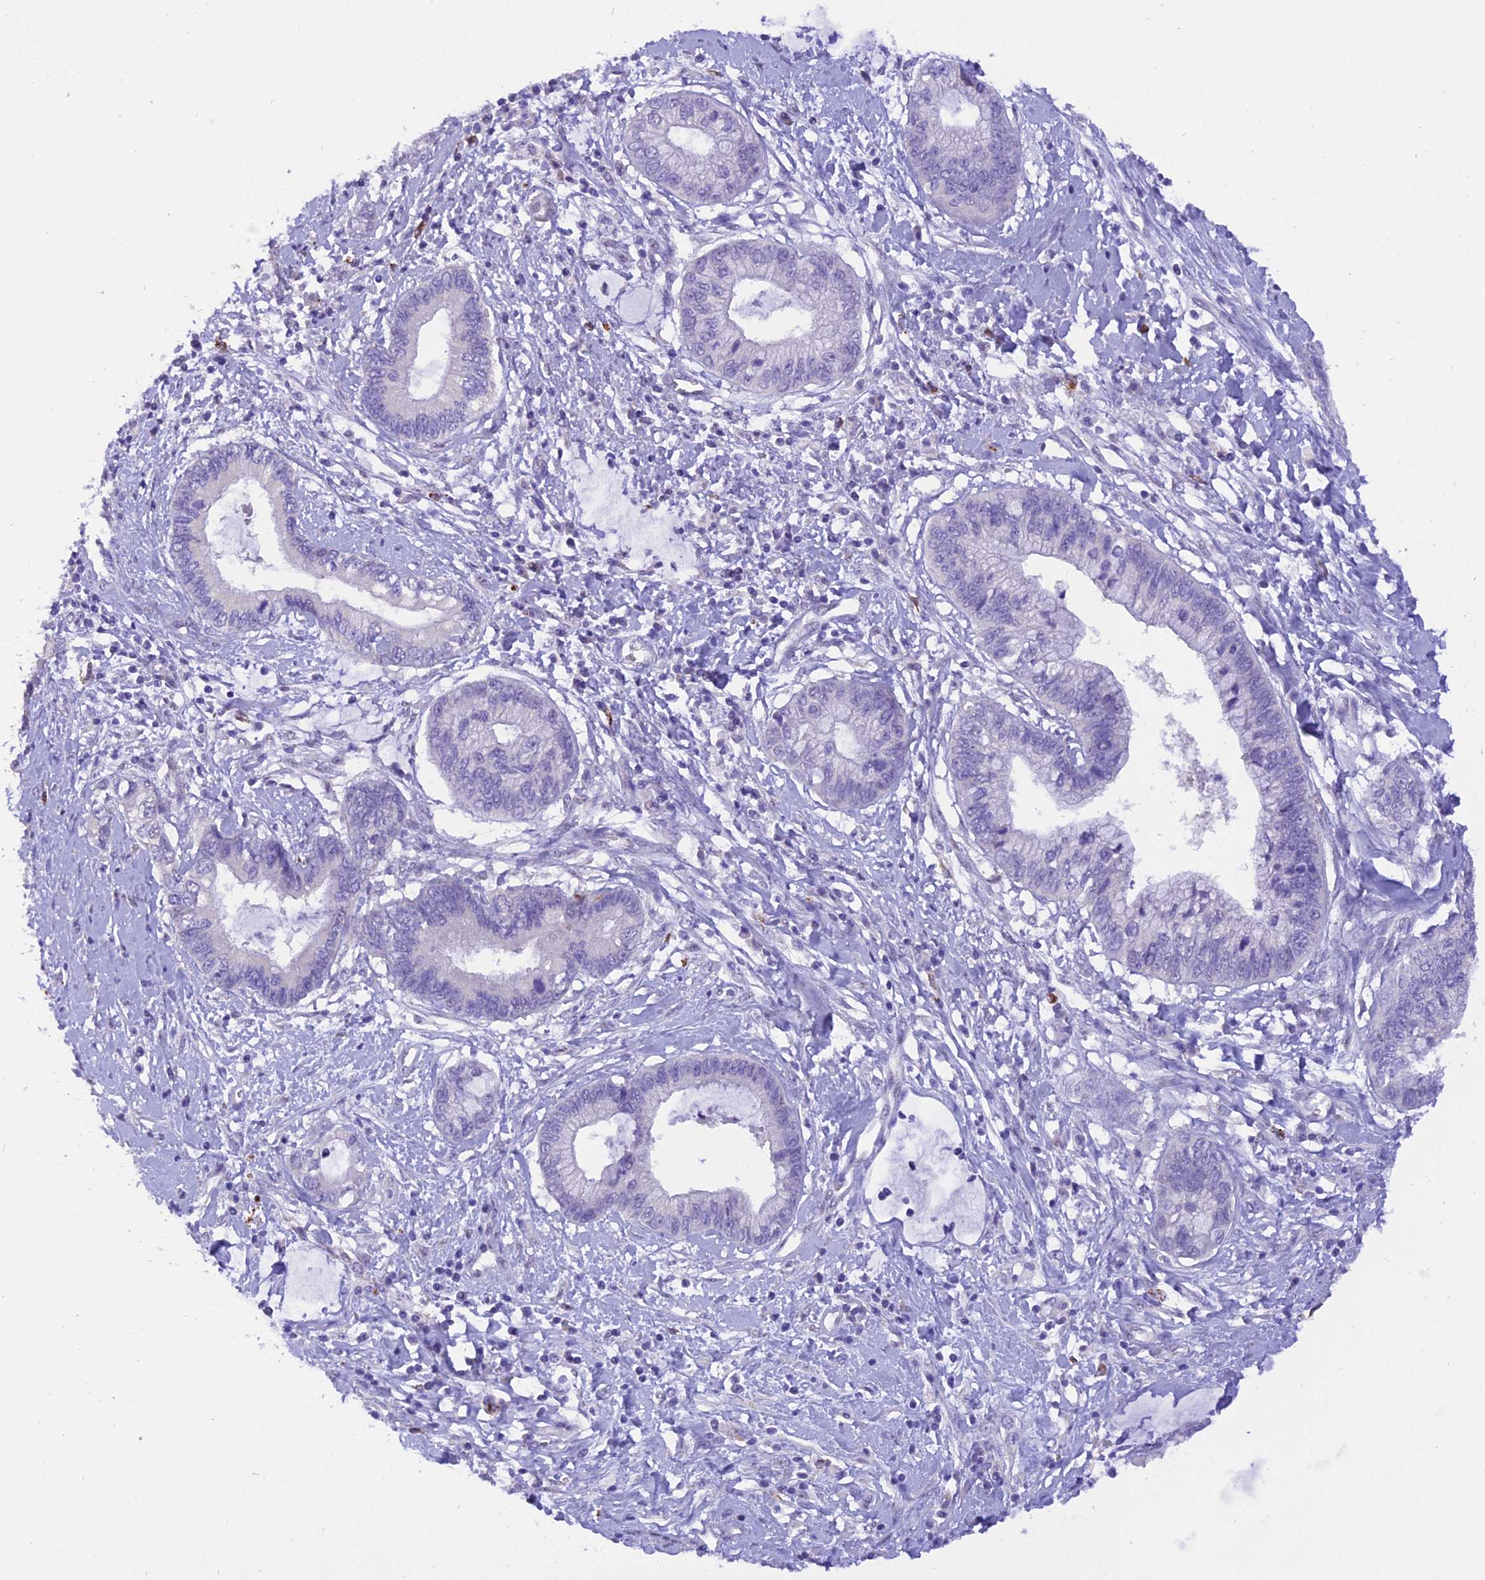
{"staining": {"intensity": "negative", "quantity": "none", "location": "none"}, "tissue": "cervical cancer", "cell_type": "Tumor cells", "image_type": "cancer", "snomed": [{"axis": "morphology", "description": "Adenocarcinoma, NOS"}, {"axis": "topography", "description": "Cervix"}], "caption": "Human cervical cancer stained for a protein using IHC reveals no staining in tumor cells.", "gene": "AHSP", "patient": {"sex": "female", "age": 44}}